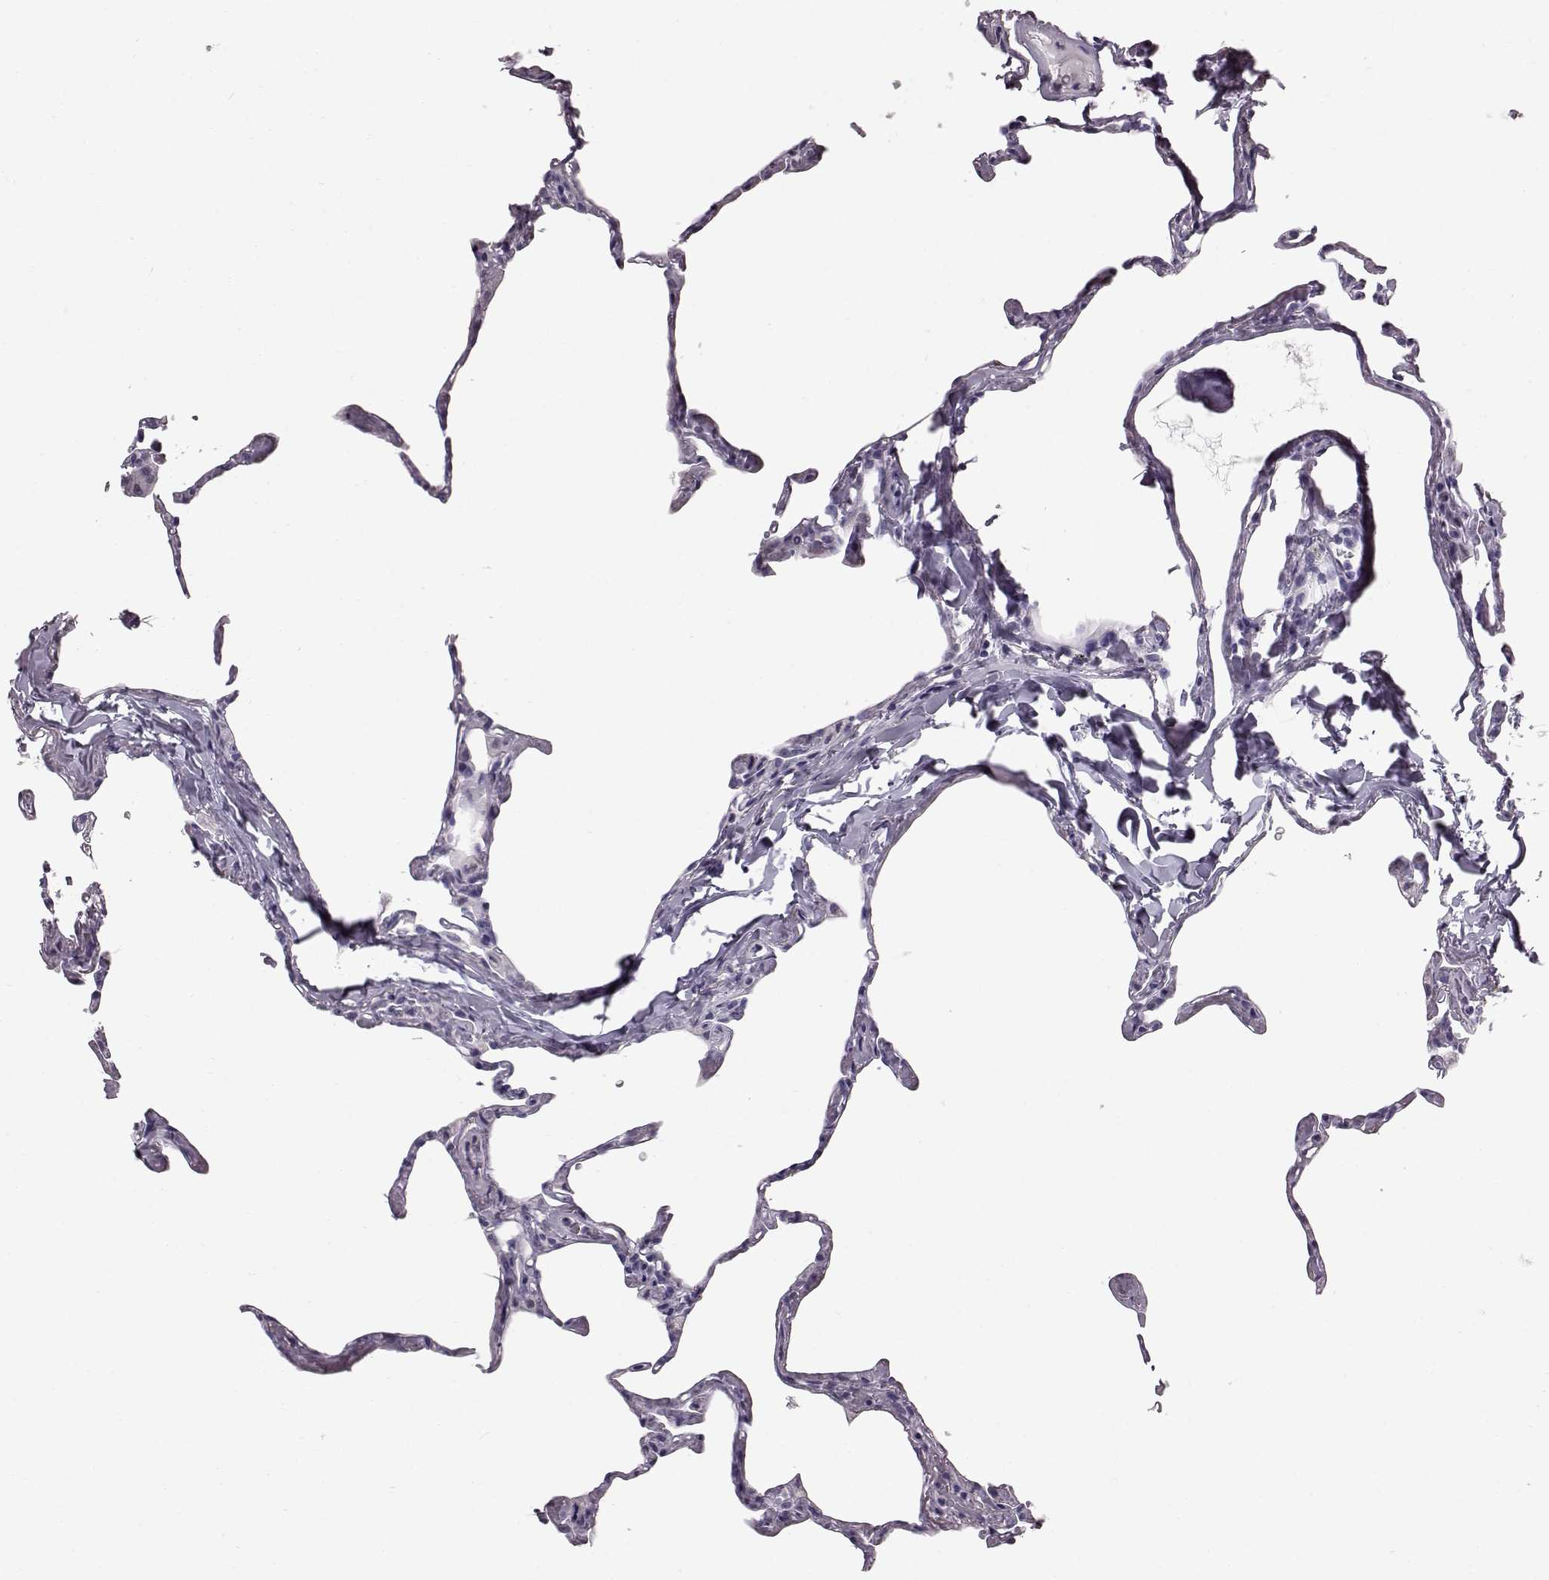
{"staining": {"intensity": "negative", "quantity": "none", "location": "none"}, "tissue": "lung", "cell_type": "Alveolar cells", "image_type": "normal", "snomed": [{"axis": "morphology", "description": "Normal tissue, NOS"}, {"axis": "topography", "description": "Lung"}], "caption": "This is an immunohistochemistry photomicrograph of unremarkable lung. There is no staining in alveolar cells.", "gene": "TCHHL1", "patient": {"sex": "male", "age": 65}}